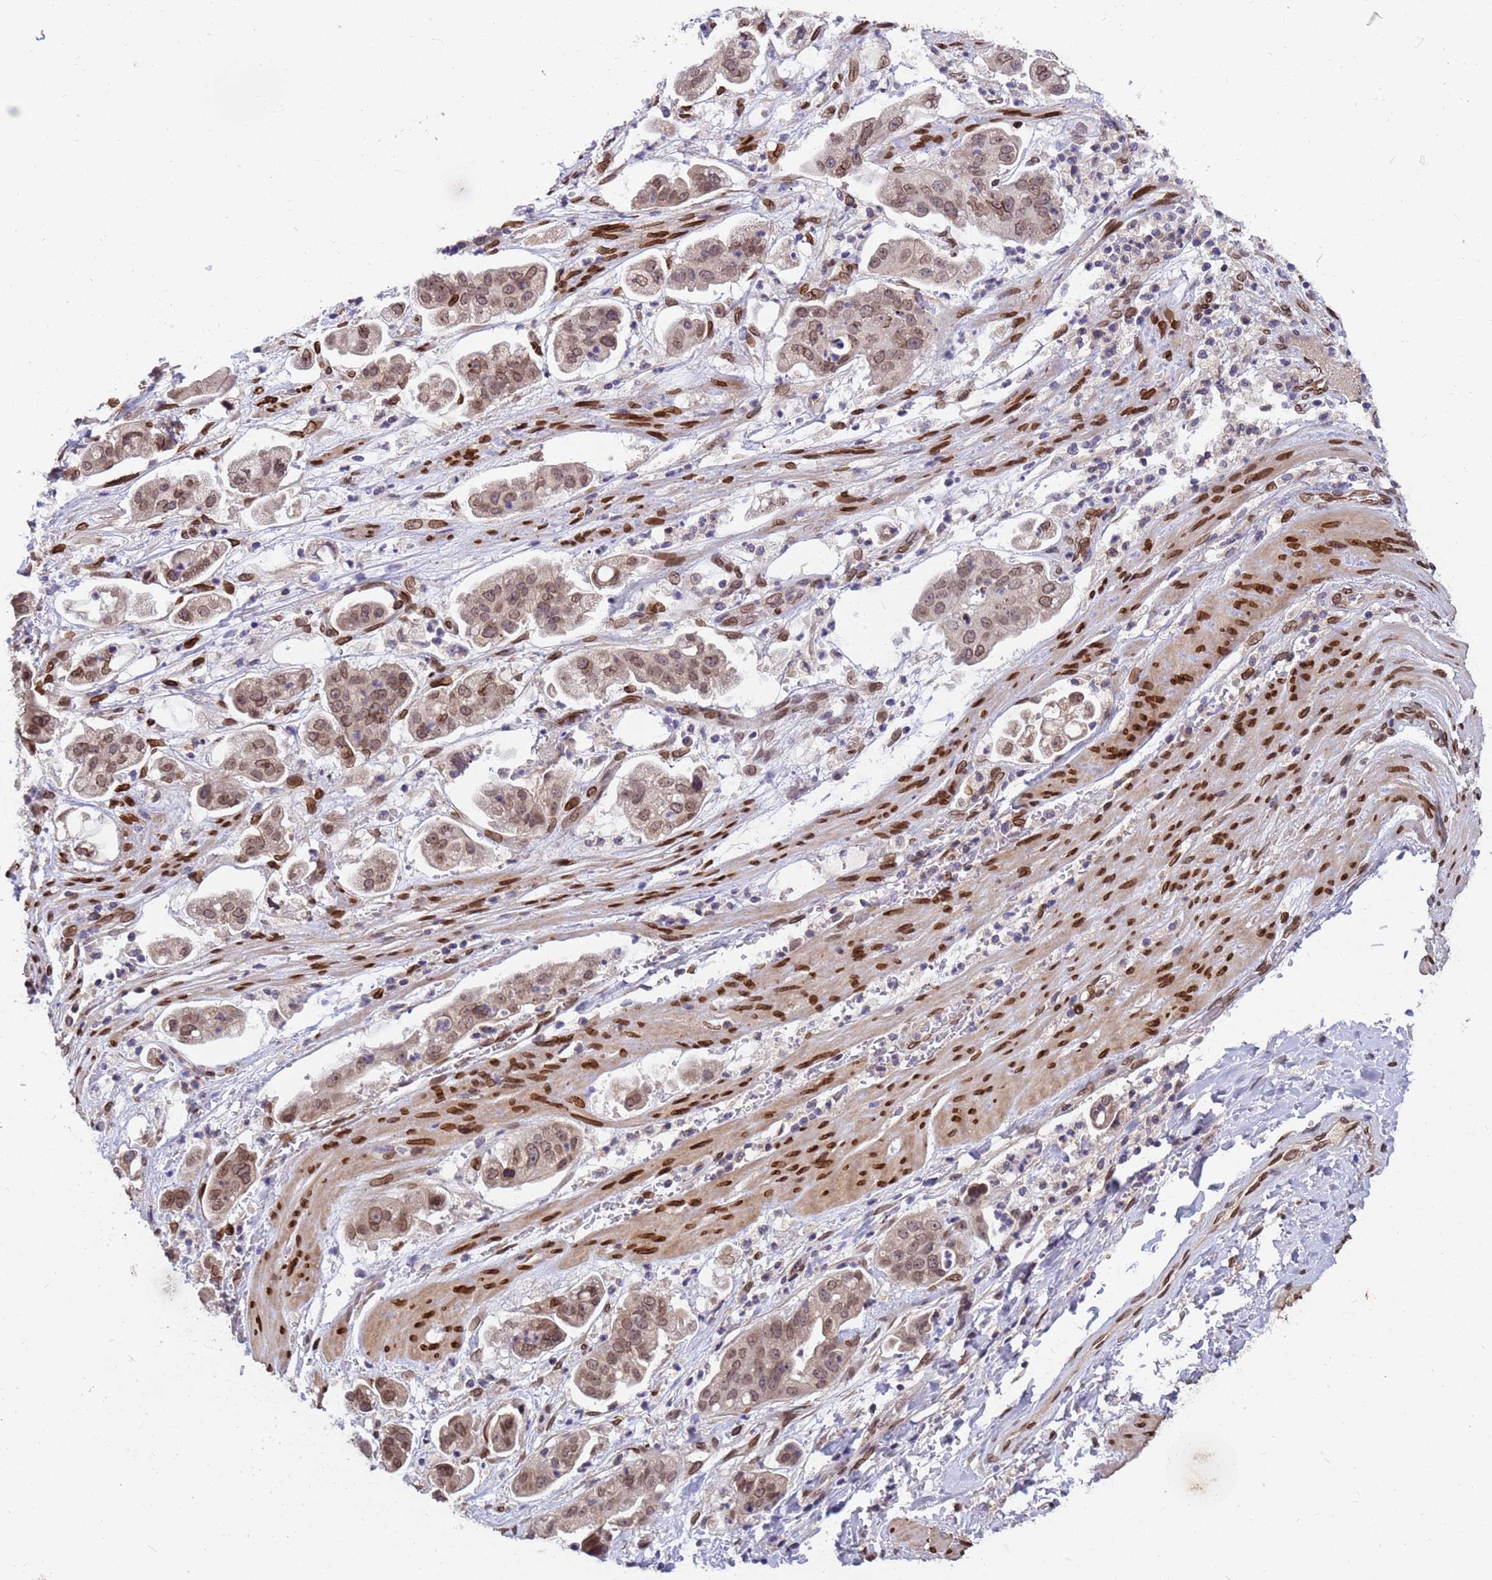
{"staining": {"intensity": "moderate", "quantity": ">75%", "location": "cytoplasmic/membranous,nuclear"}, "tissue": "stomach cancer", "cell_type": "Tumor cells", "image_type": "cancer", "snomed": [{"axis": "morphology", "description": "Adenocarcinoma, NOS"}, {"axis": "topography", "description": "Stomach"}], "caption": "The micrograph exhibits immunohistochemical staining of stomach adenocarcinoma. There is moderate cytoplasmic/membranous and nuclear positivity is identified in about >75% of tumor cells.", "gene": "GPR135", "patient": {"sex": "male", "age": 62}}